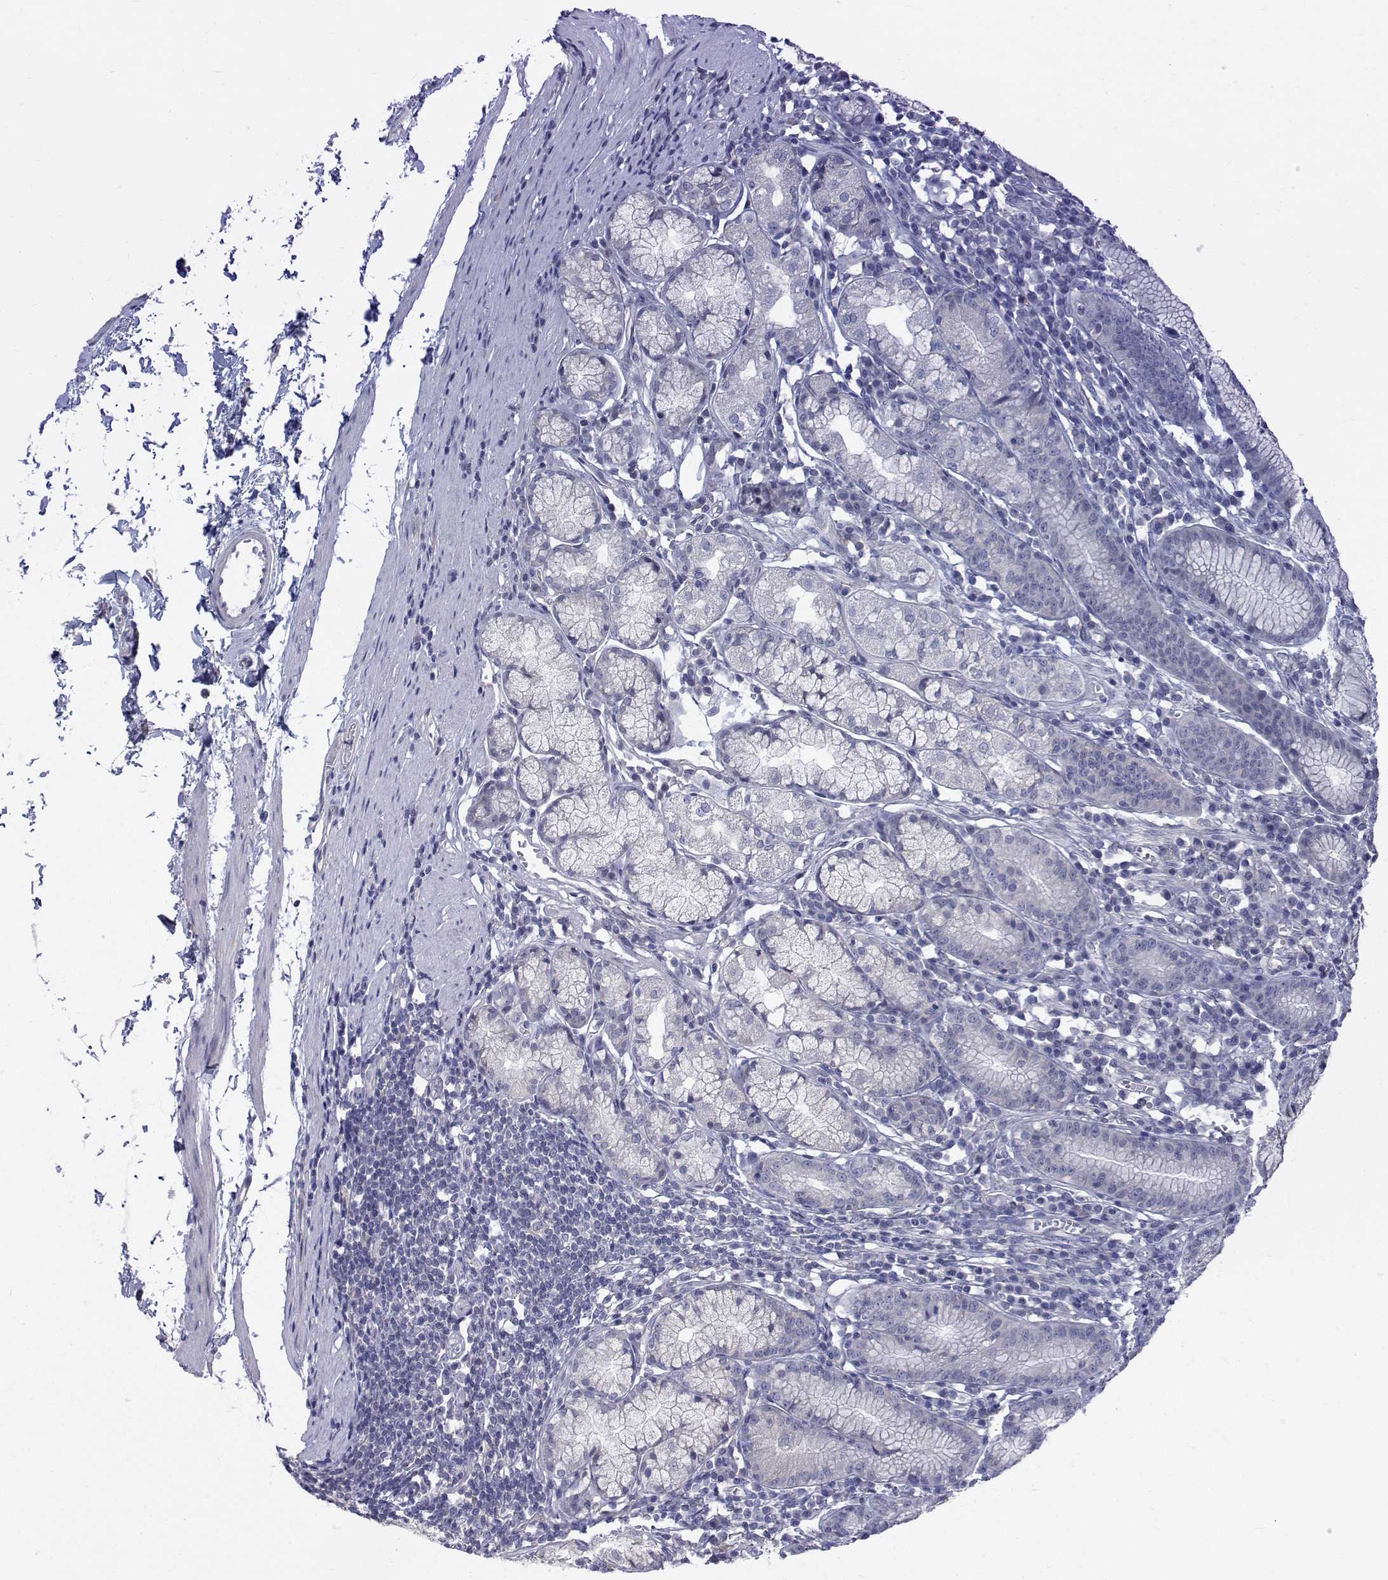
{"staining": {"intensity": "negative", "quantity": "none", "location": "none"}, "tissue": "stomach", "cell_type": "Glandular cells", "image_type": "normal", "snomed": [{"axis": "morphology", "description": "Normal tissue, NOS"}, {"axis": "topography", "description": "Stomach"}], "caption": "An image of human stomach is negative for staining in glandular cells. (Immunohistochemistry, brightfield microscopy, high magnification).", "gene": "MYPN", "patient": {"sex": "male", "age": 55}}